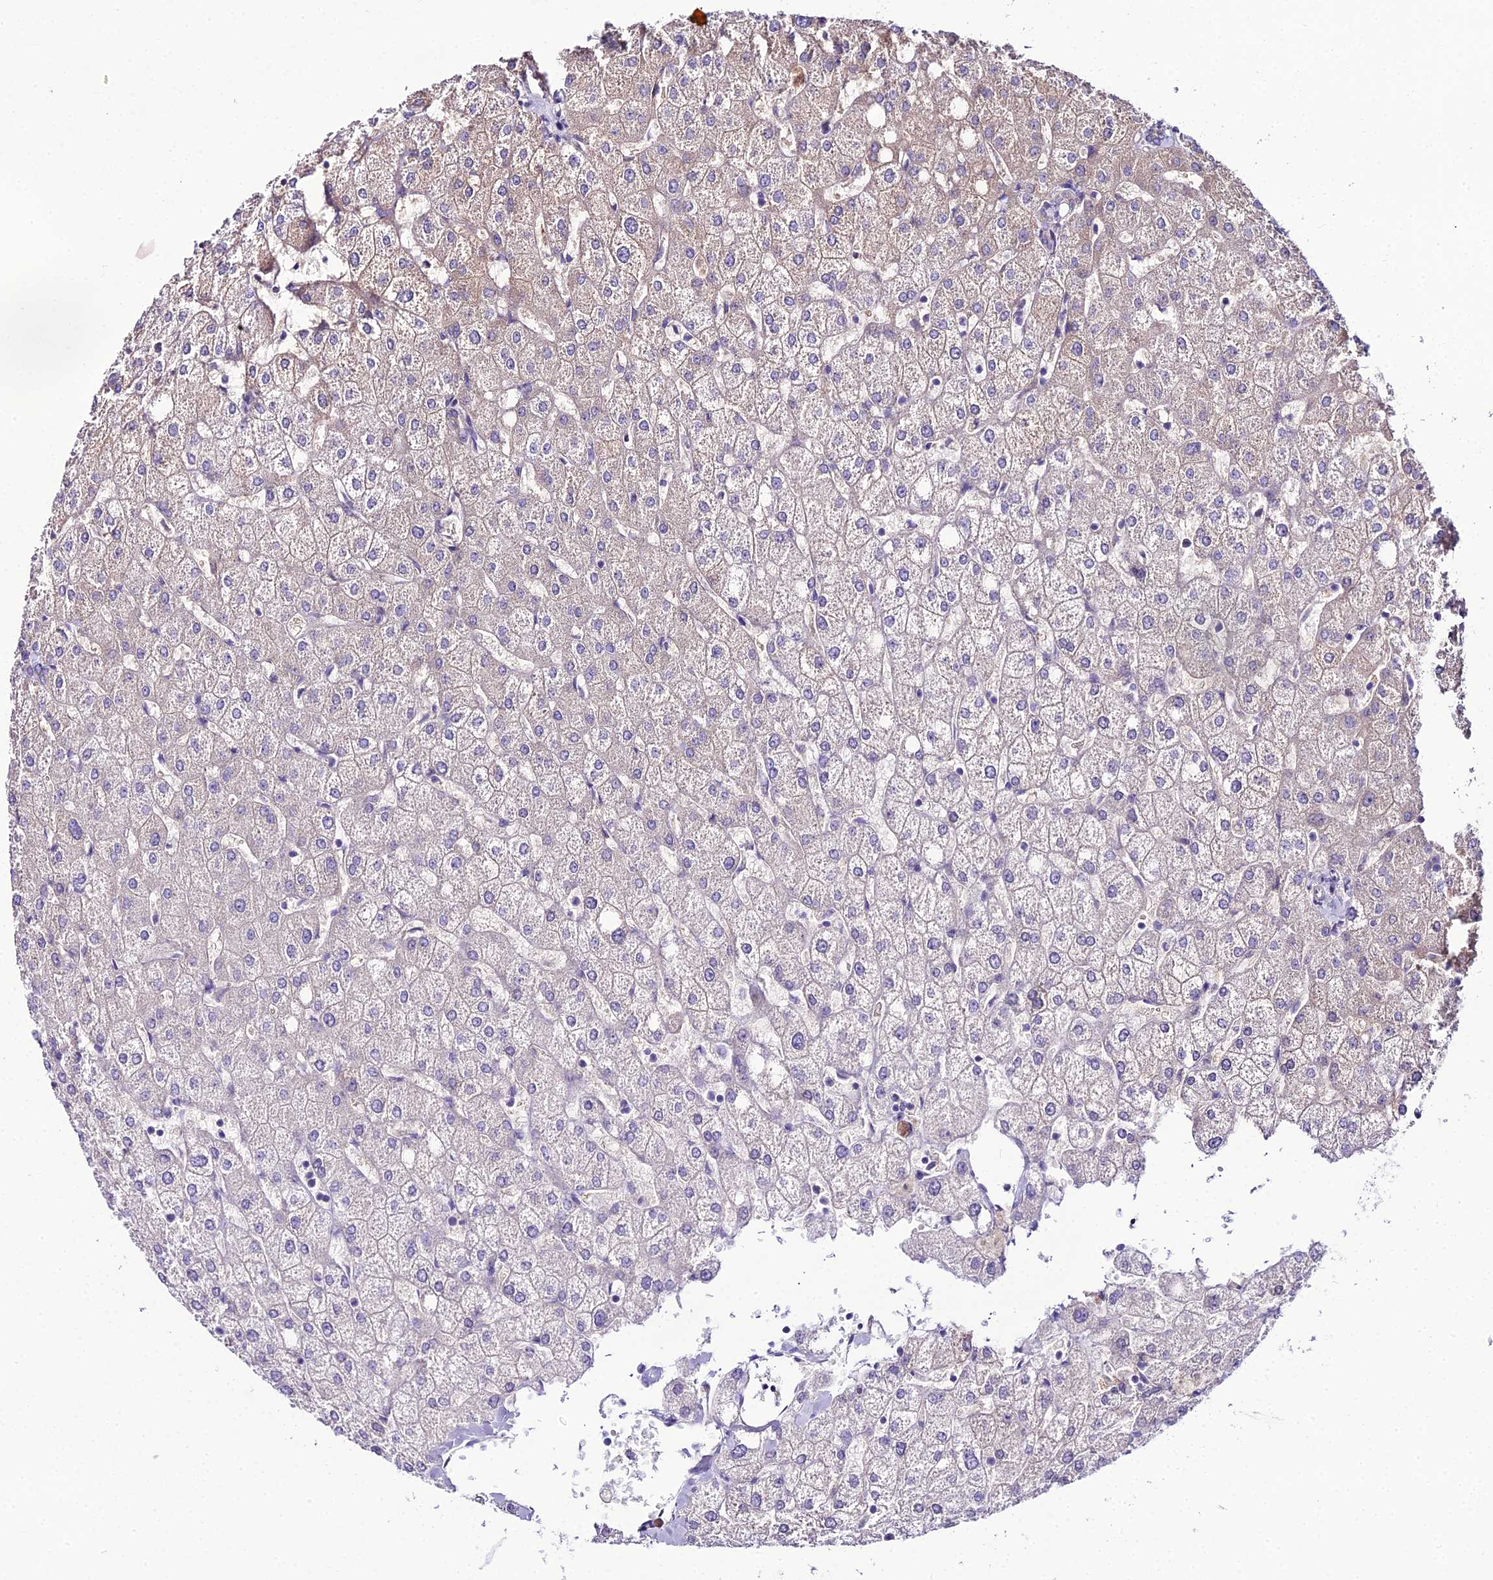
{"staining": {"intensity": "negative", "quantity": "none", "location": "none"}, "tissue": "liver", "cell_type": "Cholangiocytes", "image_type": "normal", "snomed": [{"axis": "morphology", "description": "Normal tissue, NOS"}, {"axis": "topography", "description": "Liver"}], "caption": "Unremarkable liver was stained to show a protein in brown. There is no significant positivity in cholangiocytes.", "gene": "MB21D2", "patient": {"sex": "female", "age": 54}}